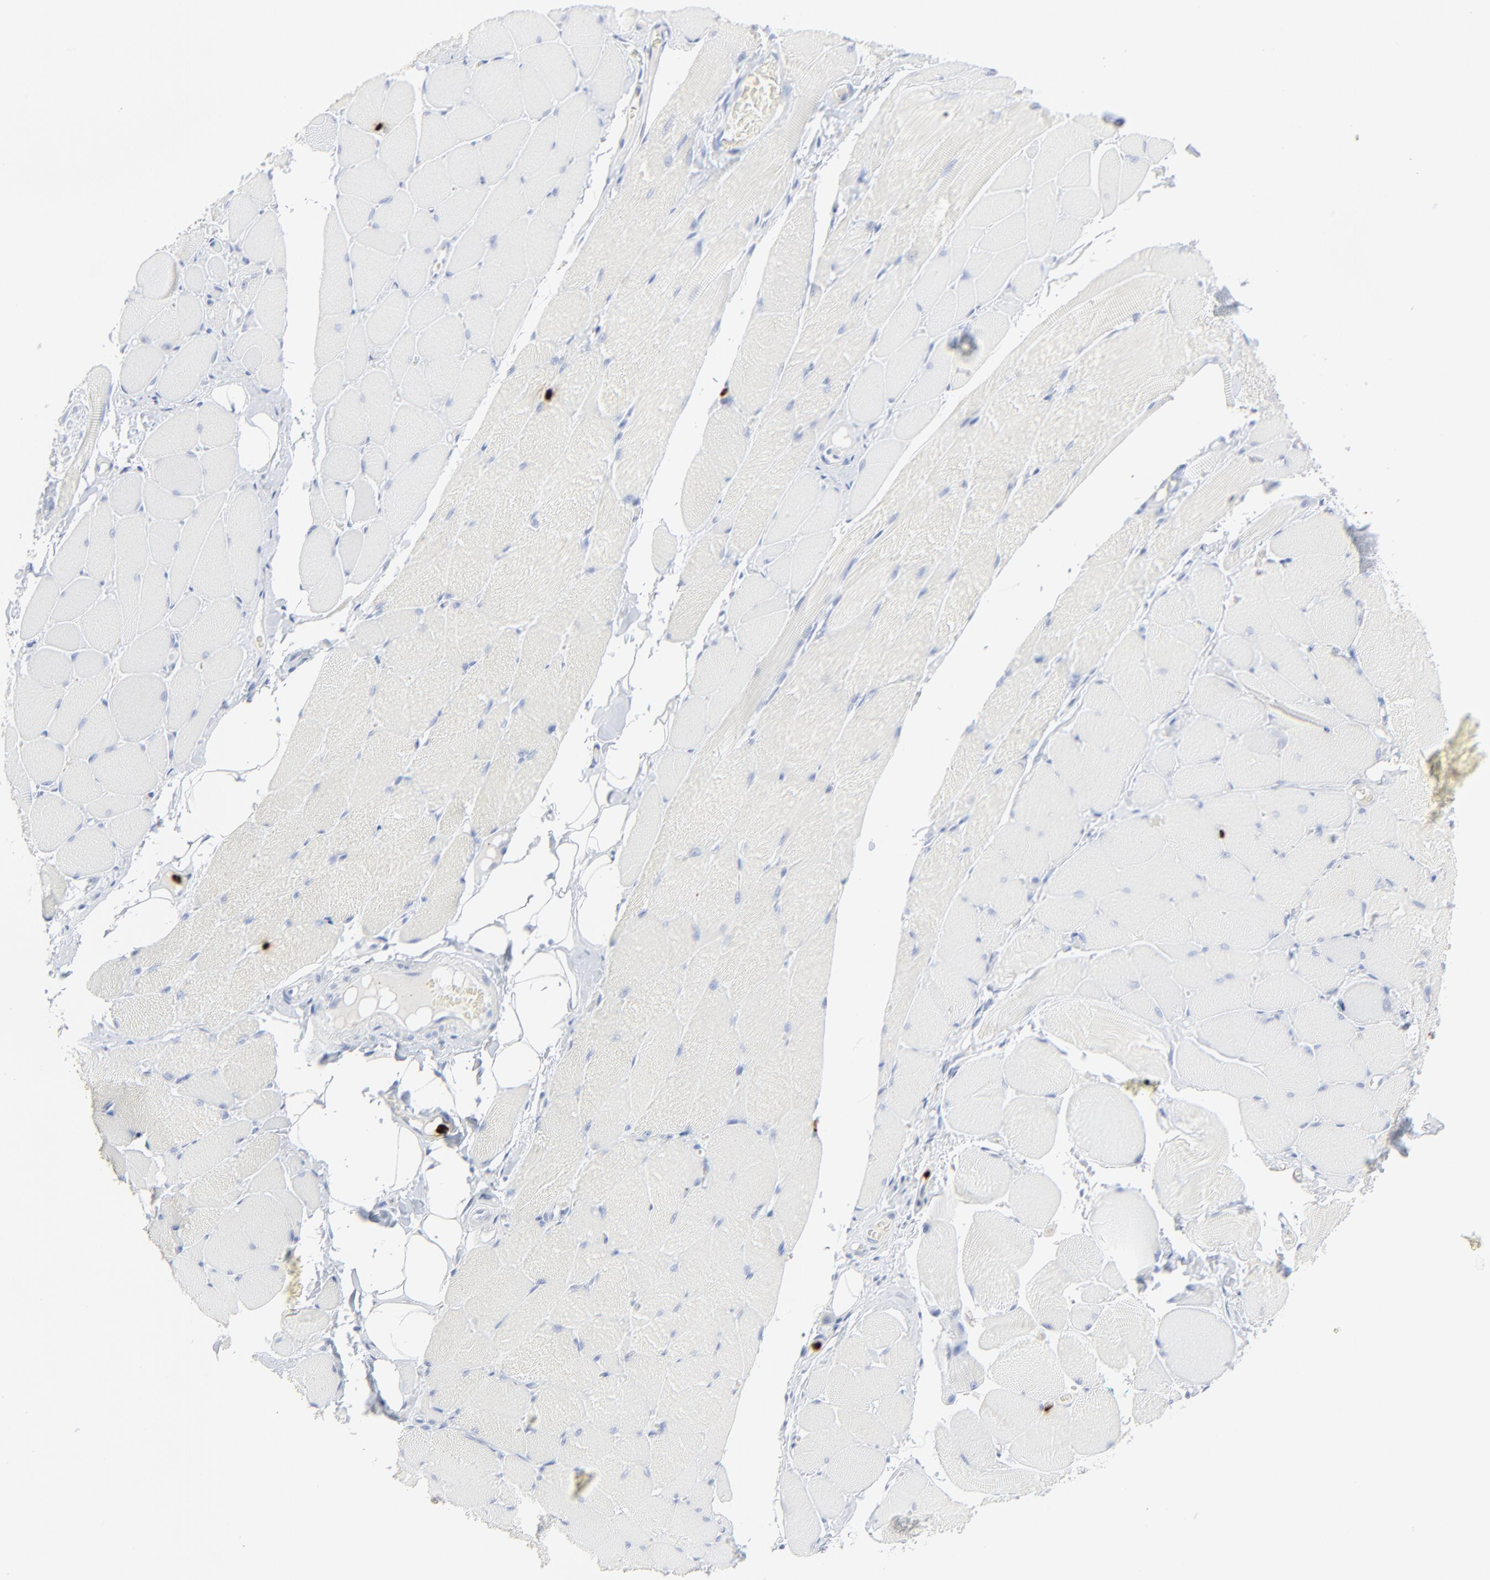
{"staining": {"intensity": "negative", "quantity": "none", "location": "none"}, "tissue": "skeletal muscle", "cell_type": "Myocytes", "image_type": "normal", "snomed": [{"axis": "morphology", "description": "Normal tissue, NOS"}, {"axis": "topography", "description": "Skeletal muscle"}, {"axis": "topography", "description": "Peripheral nerve tissue"}], "caption": "This photomicrograph is of benign skeletal muscle stained with IHC to label a protein in brown with the nuclei are counter-stained blue. There is no positivity in myocytes. (DAB (3,3'-diaminobenzidine) IHC, high magnification).", "gene": "LCN2", "patient": {"sex": "female", "age": 84}}